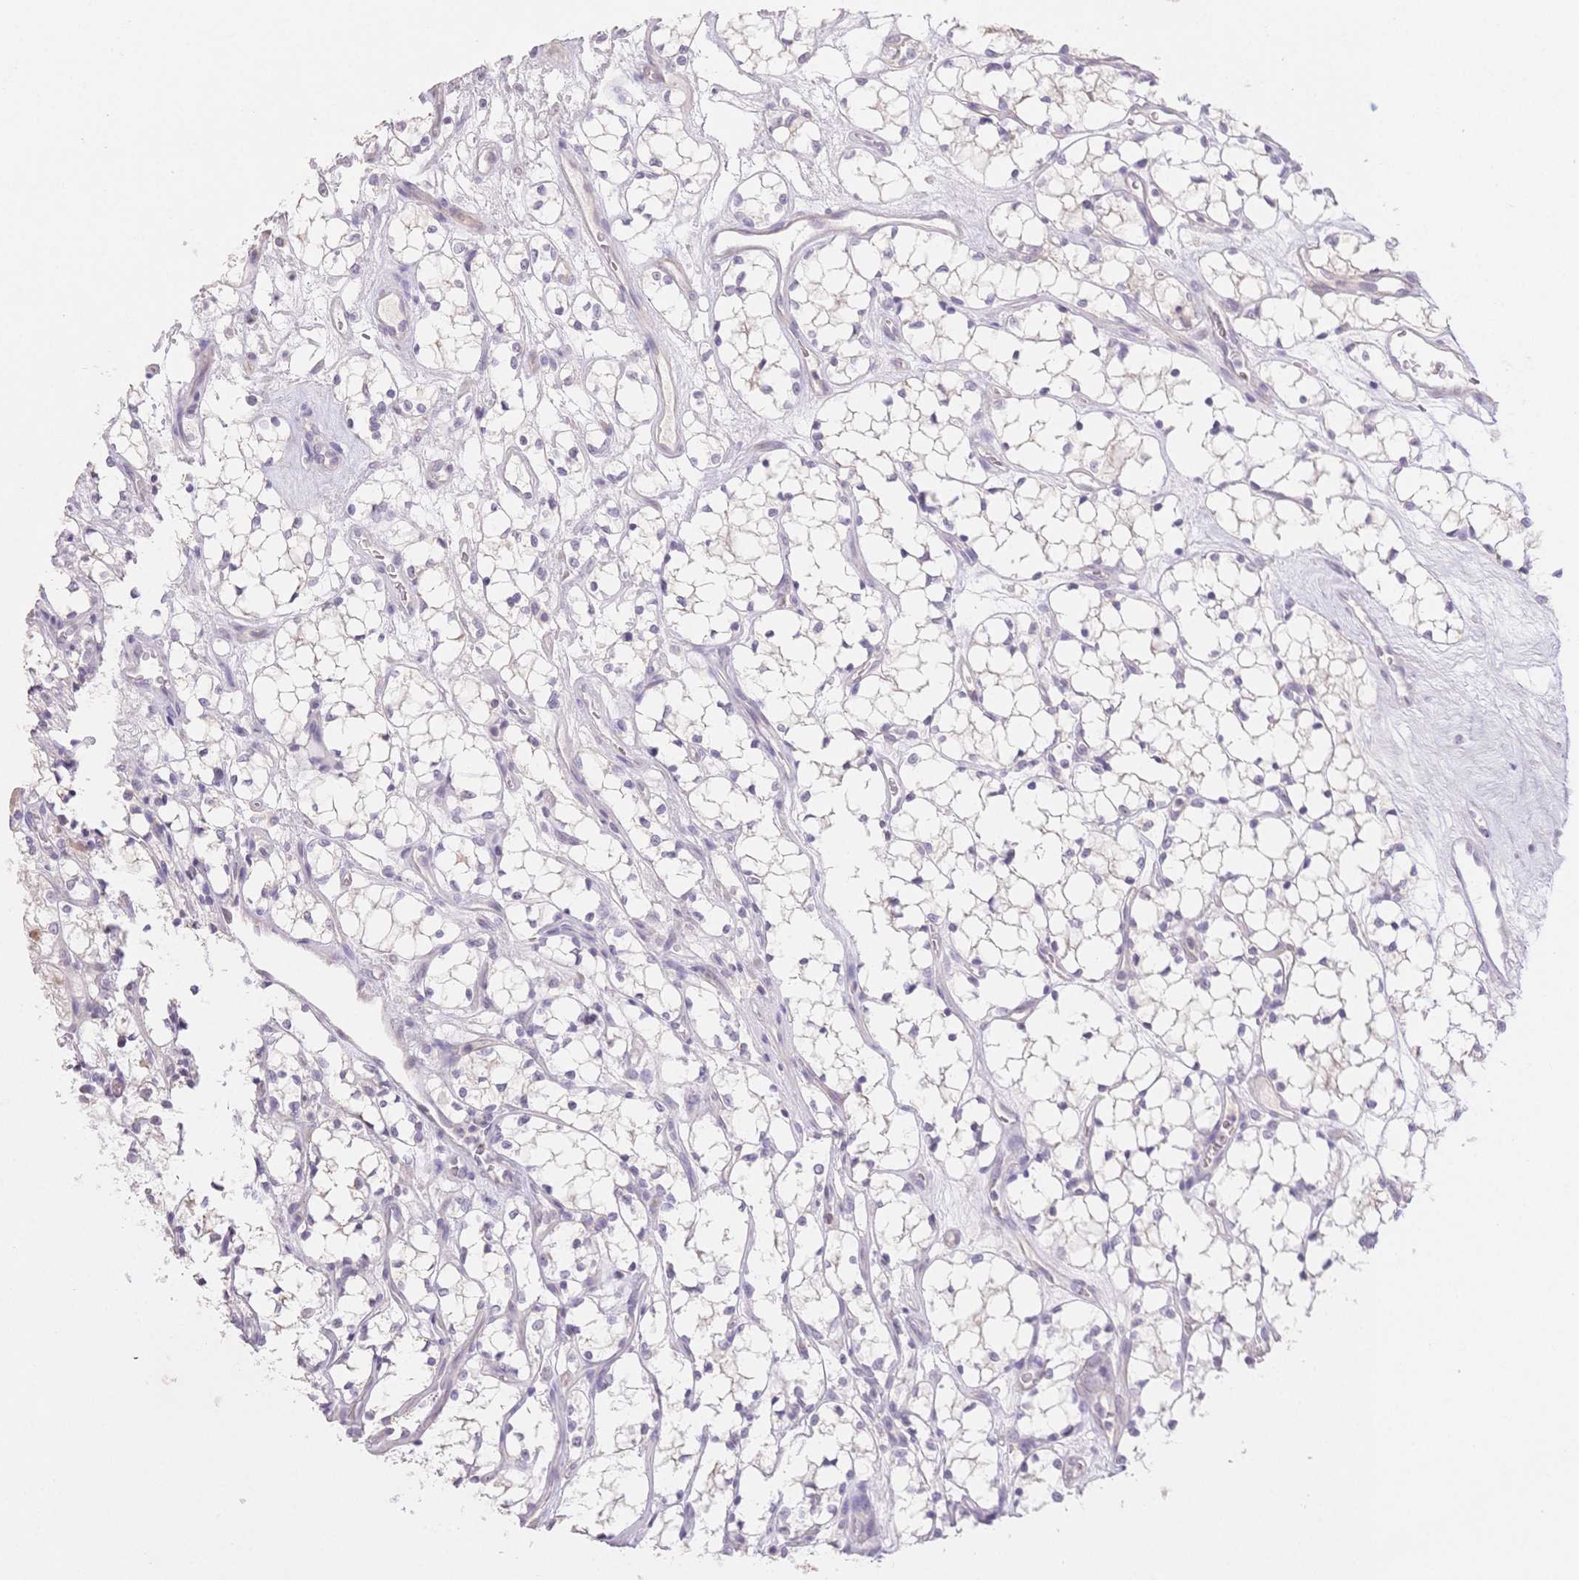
{"staining": {"intensity": "negative", "quantity": "none", "location": "none"}, "tissue": "renal cancer", "cell_type": "Tumor cells", "image_type": "cancer", "snomed": [{"axis": "morphology", "description": "Adenocarcinoma, NOS"}, {"axis": "topography", "description": "Kidney"}], "caption": "This is a photomicrograph of immunohistochemistry (IHC) staining of renal adenocarcinoma, which shows no staining in tumor cells. (Stains: DAB (3,3'-diaminobenzidine) immunohistochemistry (IHC) with hematoxylin counter stain, Microscopy: brightfield microscopy at high magnification).", "gene": "SUV39H2", "patient": {"sex": "female", "age": 69}}